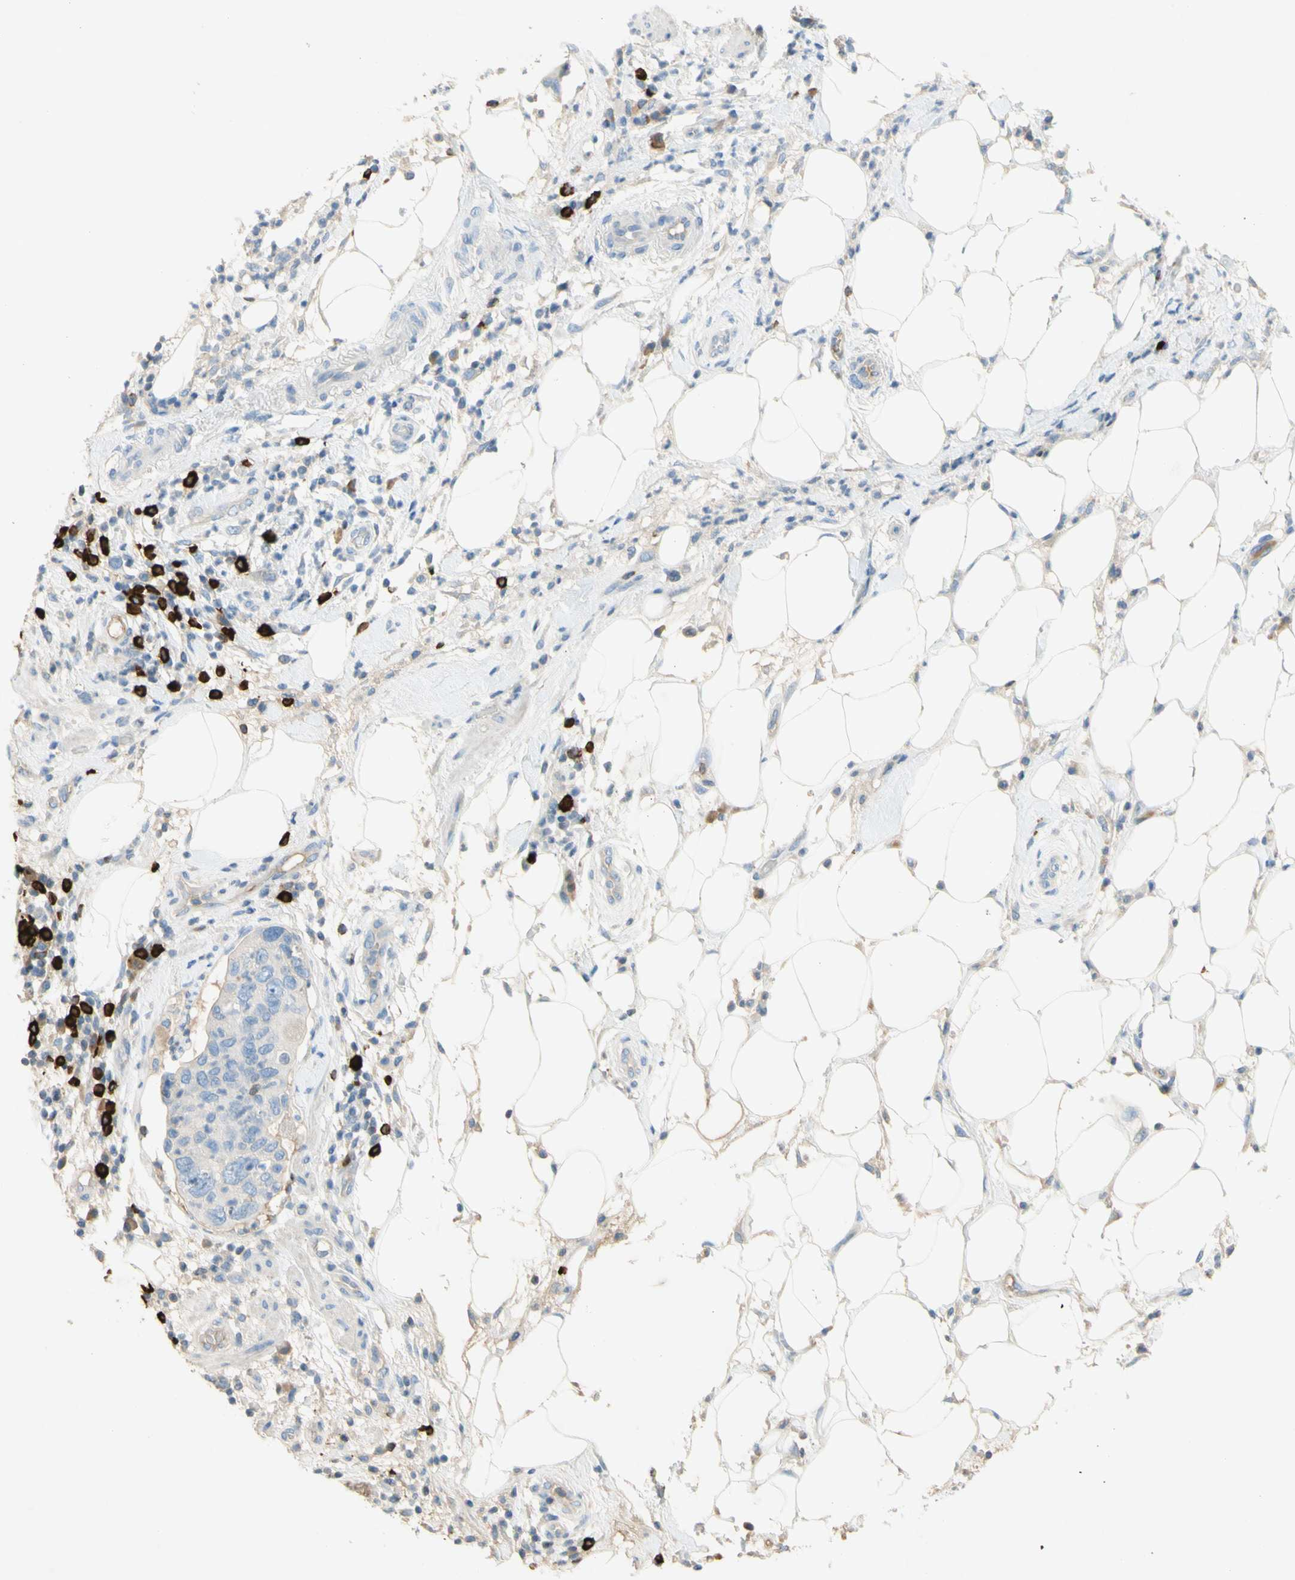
{"staining": {"intensity": "weak", "quantity": ">75%", "location": "cytoplasmic/membranous"}, "tissue": "pancreatic cancer", "cell_type": "Tumor cells", "image_type": "cancer", "snomed": [{"axis": "morphology", "description": "Adenocarcinoma, NOS"}, {"axis": "topography", "description": "Pancreas"}], "caption": "IHC of human pancreatic cancer displays low levels of weak cytoplasmic/membranous staining in about >75% of tumor cells. (Brightfield microscopy of DAB IHC at high magnification).", "gene": "PACSIN1", "patient": {"sex": "female", "age": 71}}